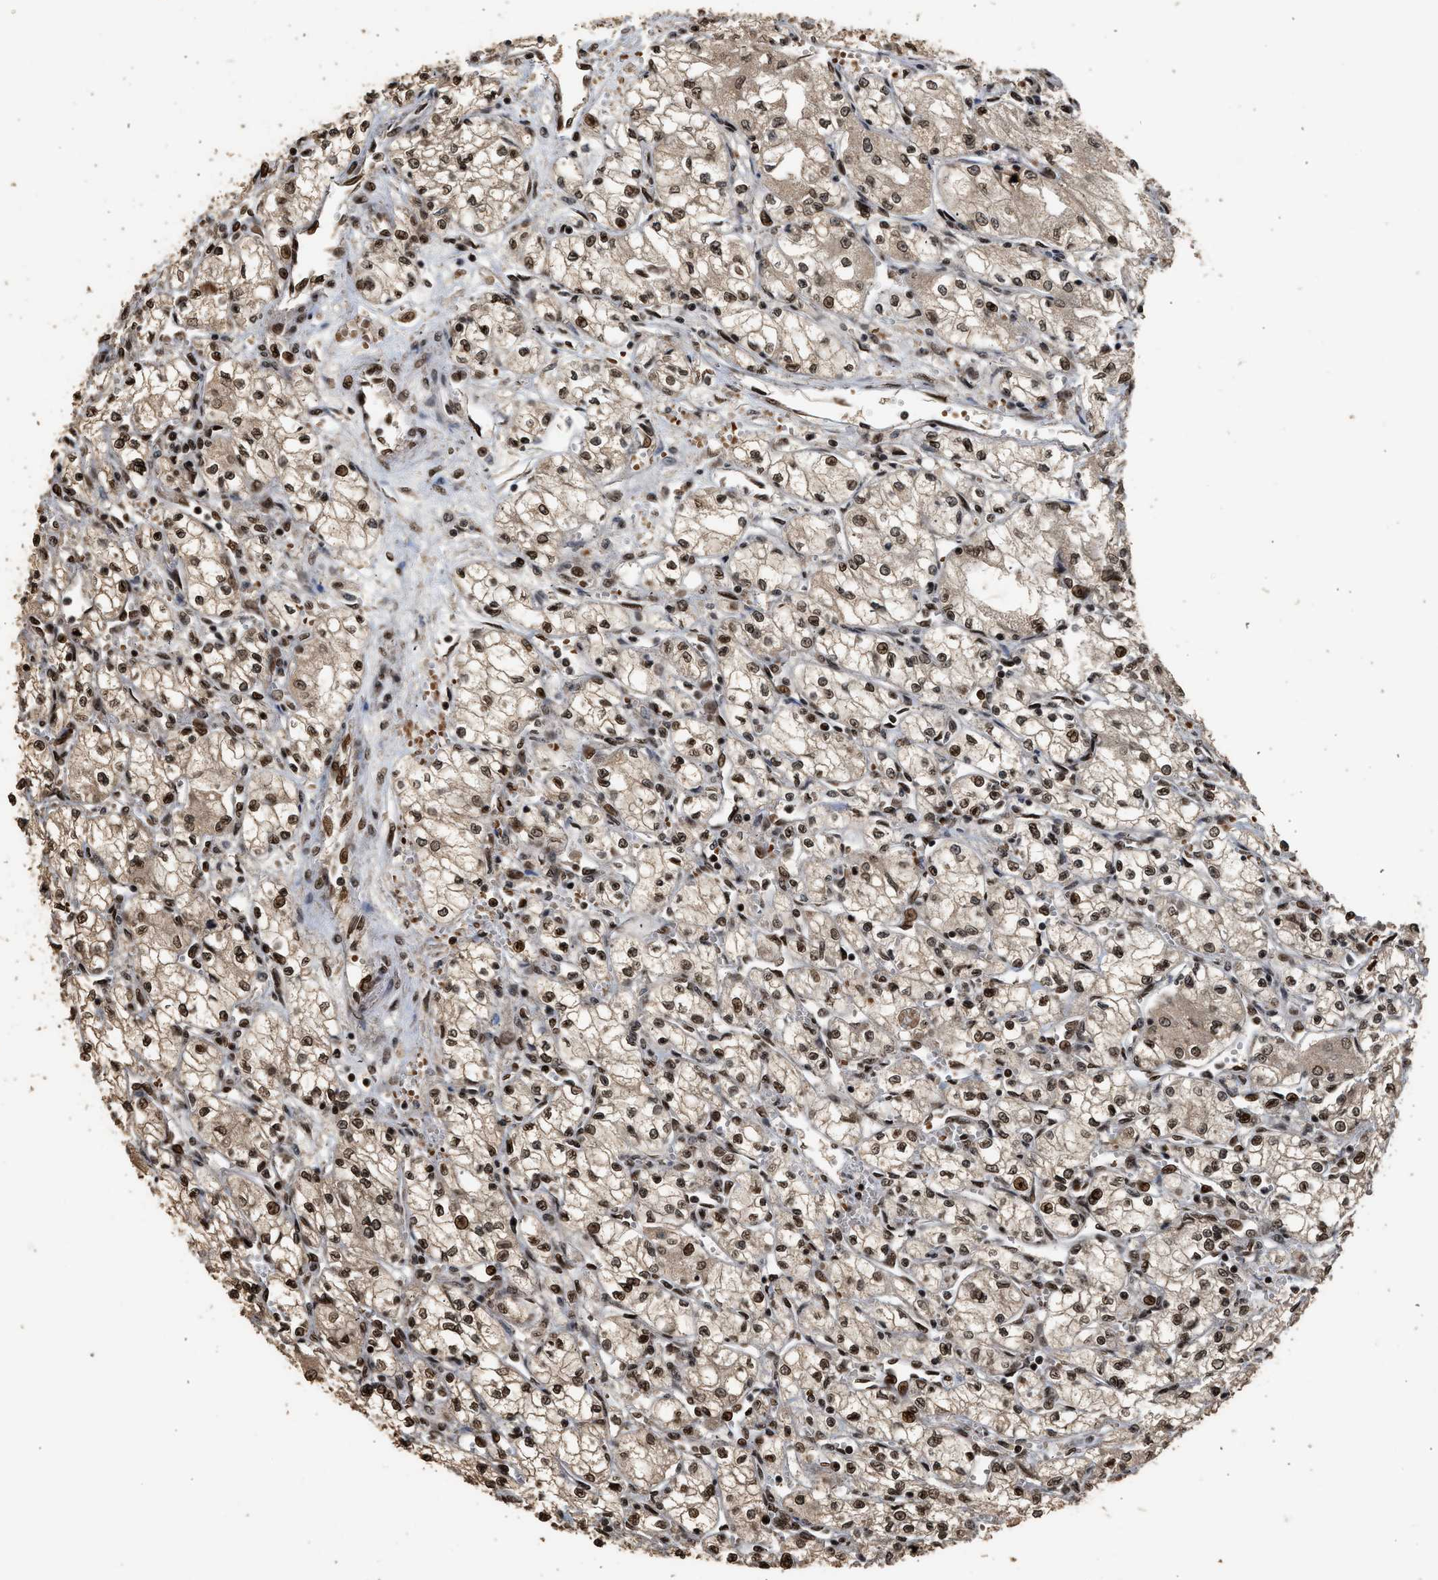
{"staining": {"intensity": "moderate", "quantity": ">75%", "location": "nuclear"}, "tissue": "renal cancer", "cell_type": "Tumor cells", "image_type": "cancer", "snomed": [{"axis": "morphology", "description": "Normal tissue, NOS"}, {"axis": "morphology", "description": "Adenocarcinoma, NOS"}, {"axis": "topography", "description": "Kidney"}], "caption": "Human renal cancer (adenocarcinoma) stained with a protein marker demonstrates moderate staining in tumor cells.", "gene": "PPP4R3B", "patient": {"sex": "male", "age": 59}}